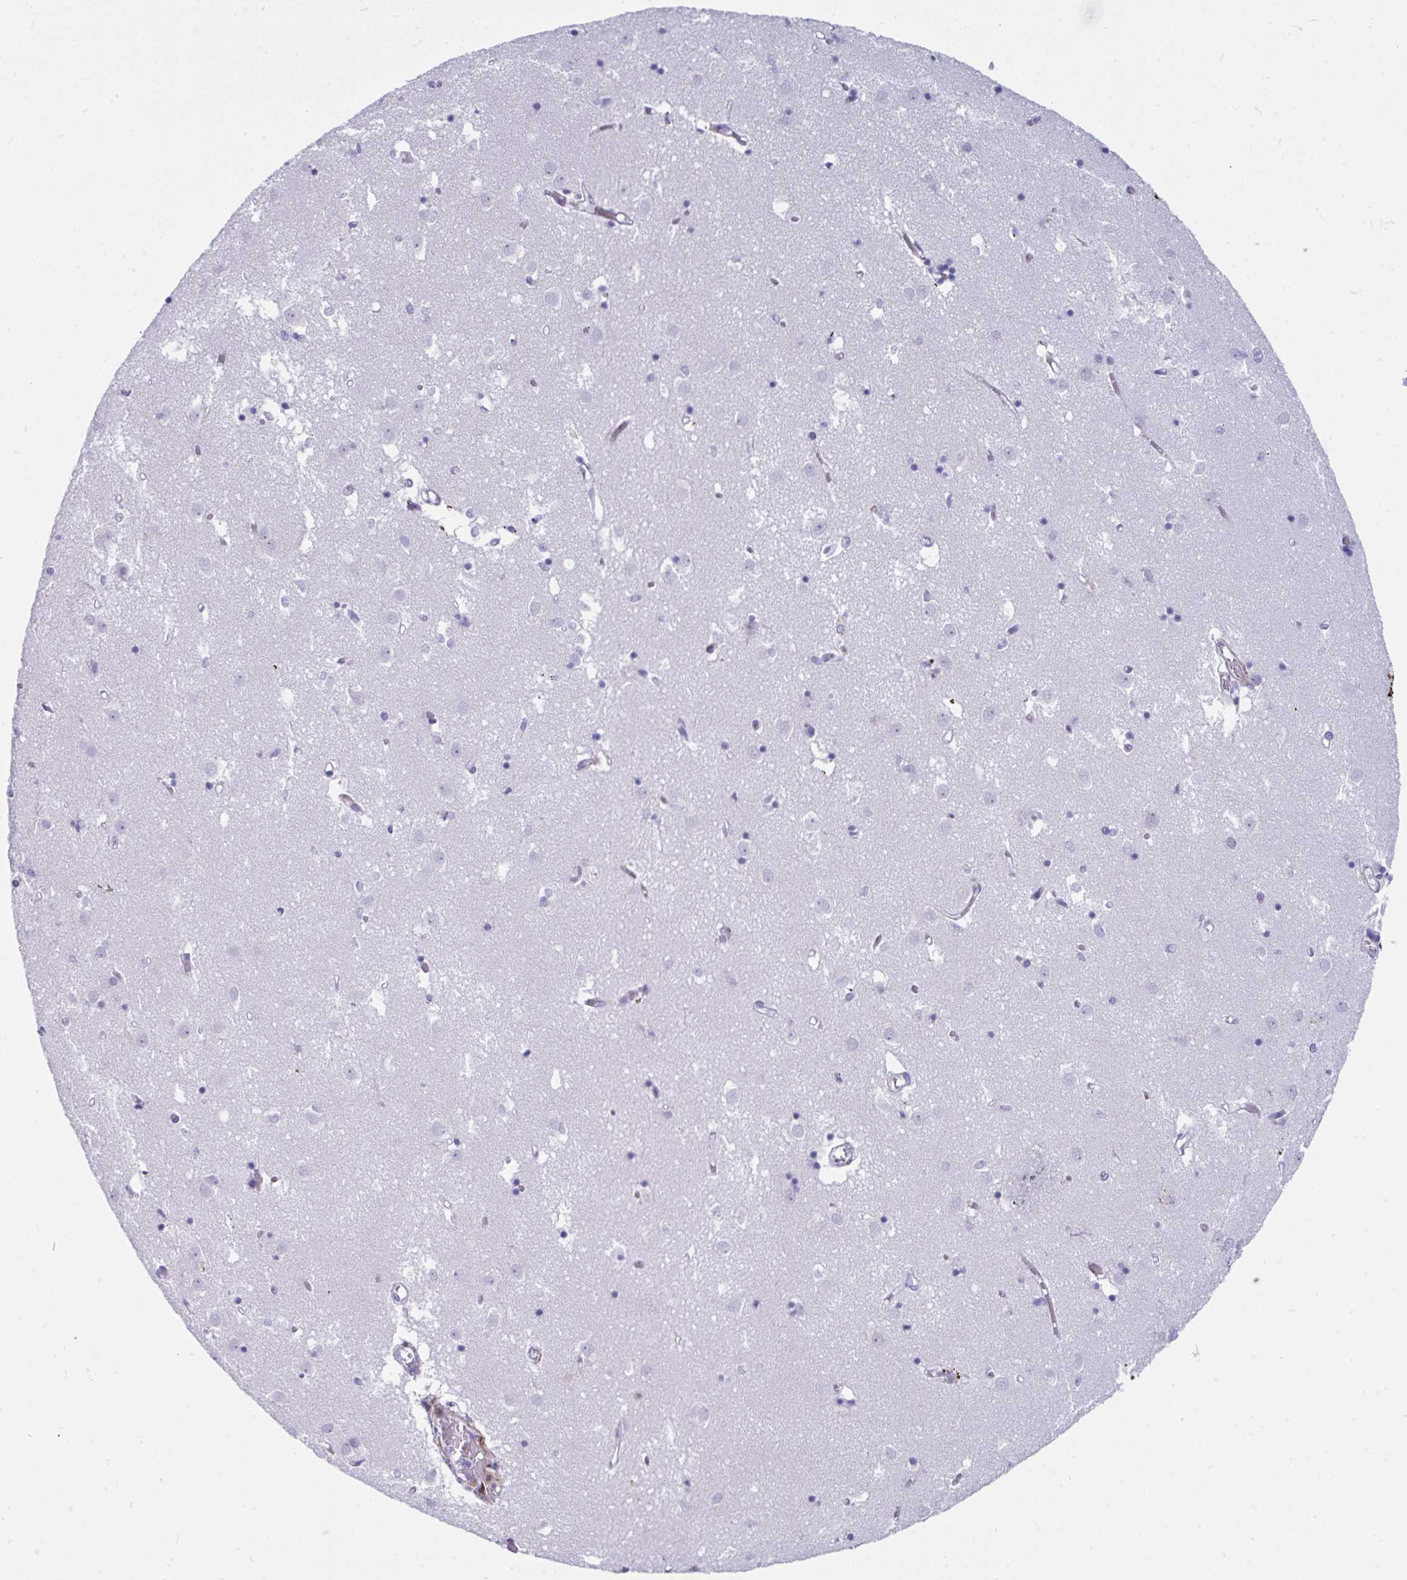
{"staining": {"intensity": "negative", "quantity": "none", "location": "none"}, "tissue": "caudate", "cell_type": "Glial cells", "image_type": "normal", "snomed": [{"axis": "morphology", "description": "Normal tissue, NOS"}, {"axis": "topography", "description": "Lateral ventricle wall"}], "caption": "This is a image of IHC staining of unremarkable caudate, which shows no positivity in glial cells.", "gene": "GRXCR2", "patient": {"sex": "male", "age": 70}}